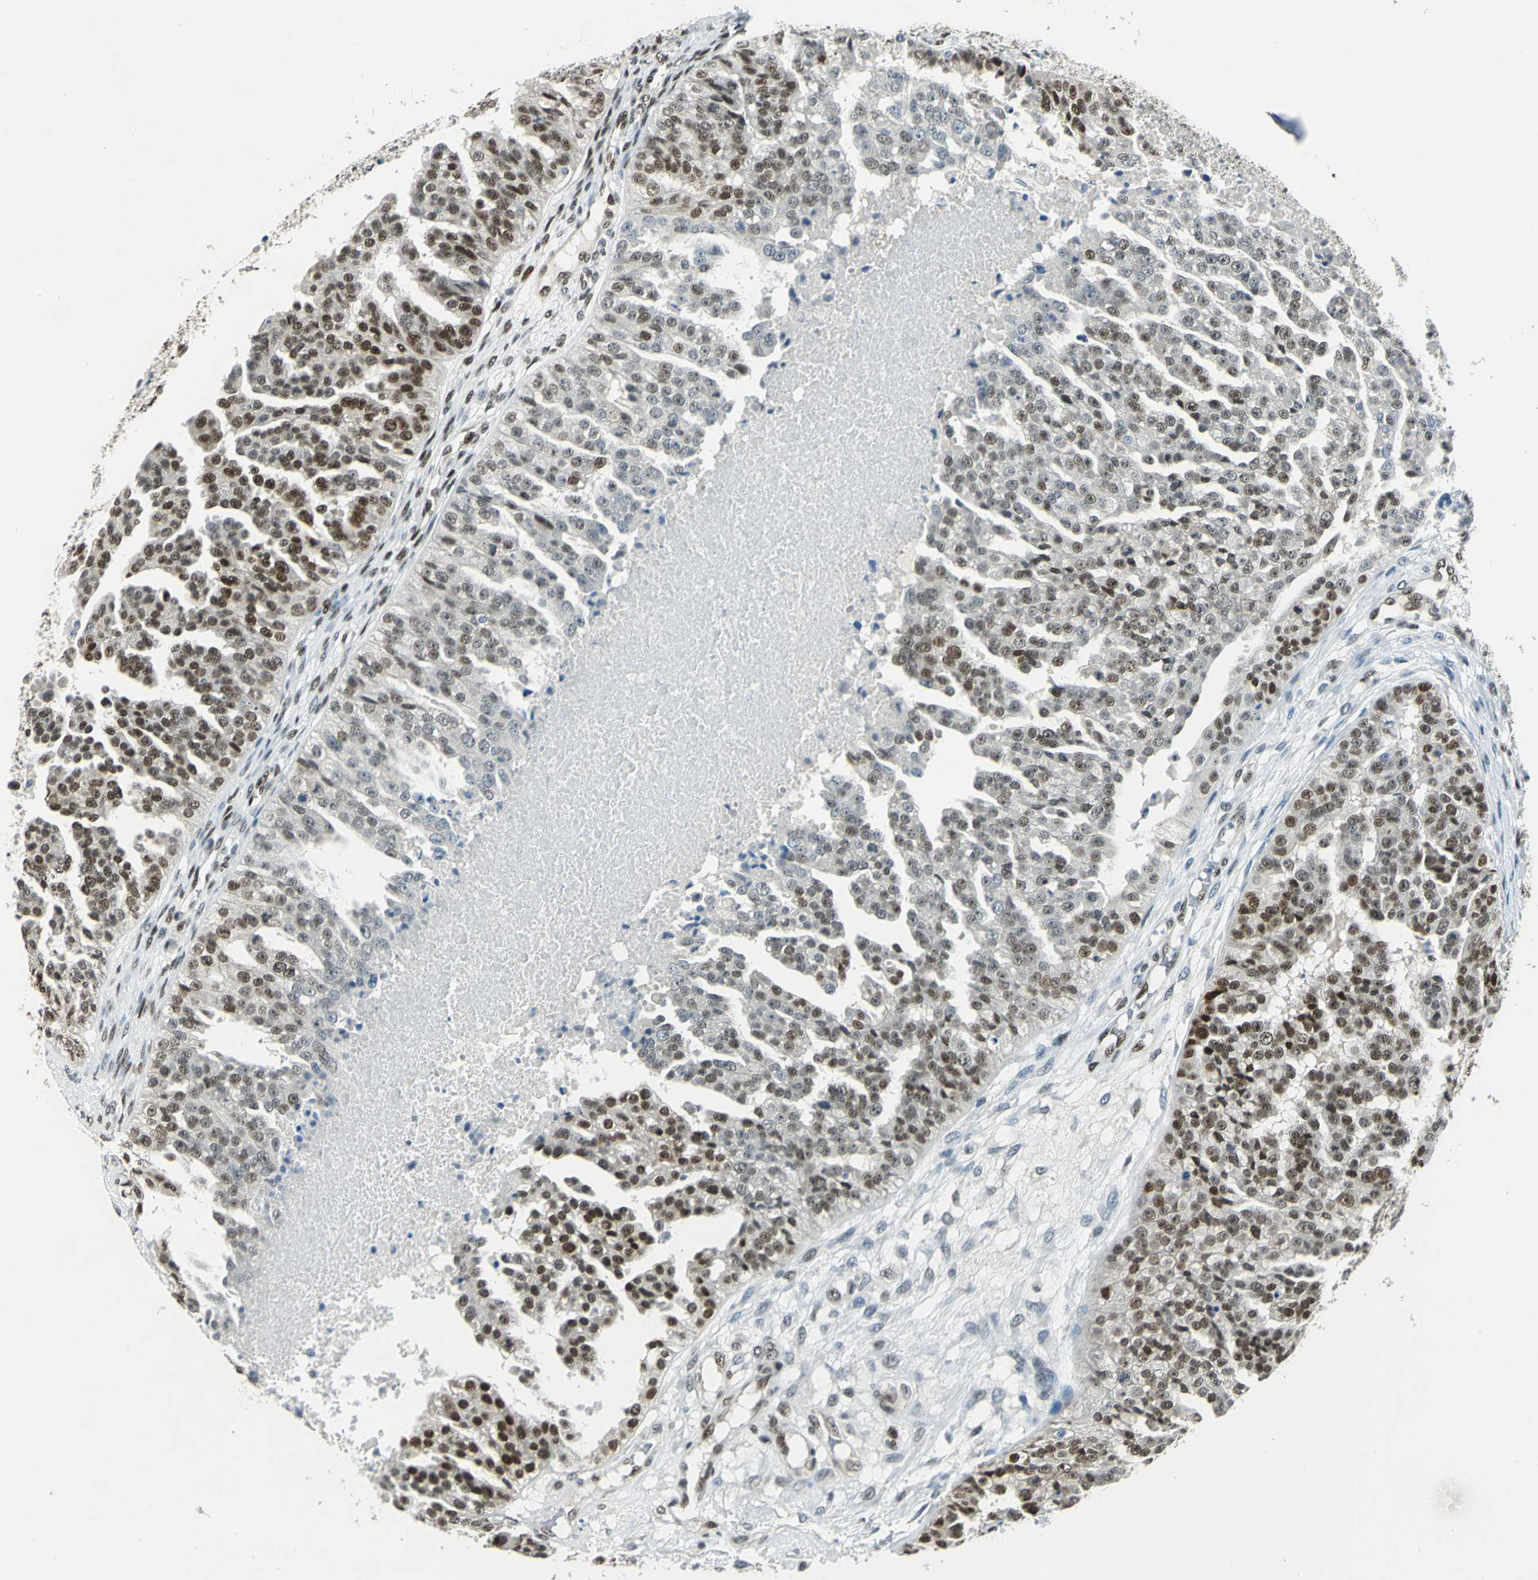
{"staining": {"intensity": "strong", "quantity": "25%-75%", "location": "nuclear"}, "tissue": "ovarian cancer", "cell_type": "Tumor cells", "image_type": "cancer", "snomed": [{"axis": "morphology", "description": "Carcinoma, NOS"}, {"axis": "topography", "description": "Soft tissue"}, {"axis": "topography", "description": "Ovary"}], "caption": "Protein staining demonstrates strong nuclear staining in approximately 25%-75% of tumor cells in ovarian carcinoma.", "gene": "NFIA", "patient": {"sex": "female", "age": 54}}